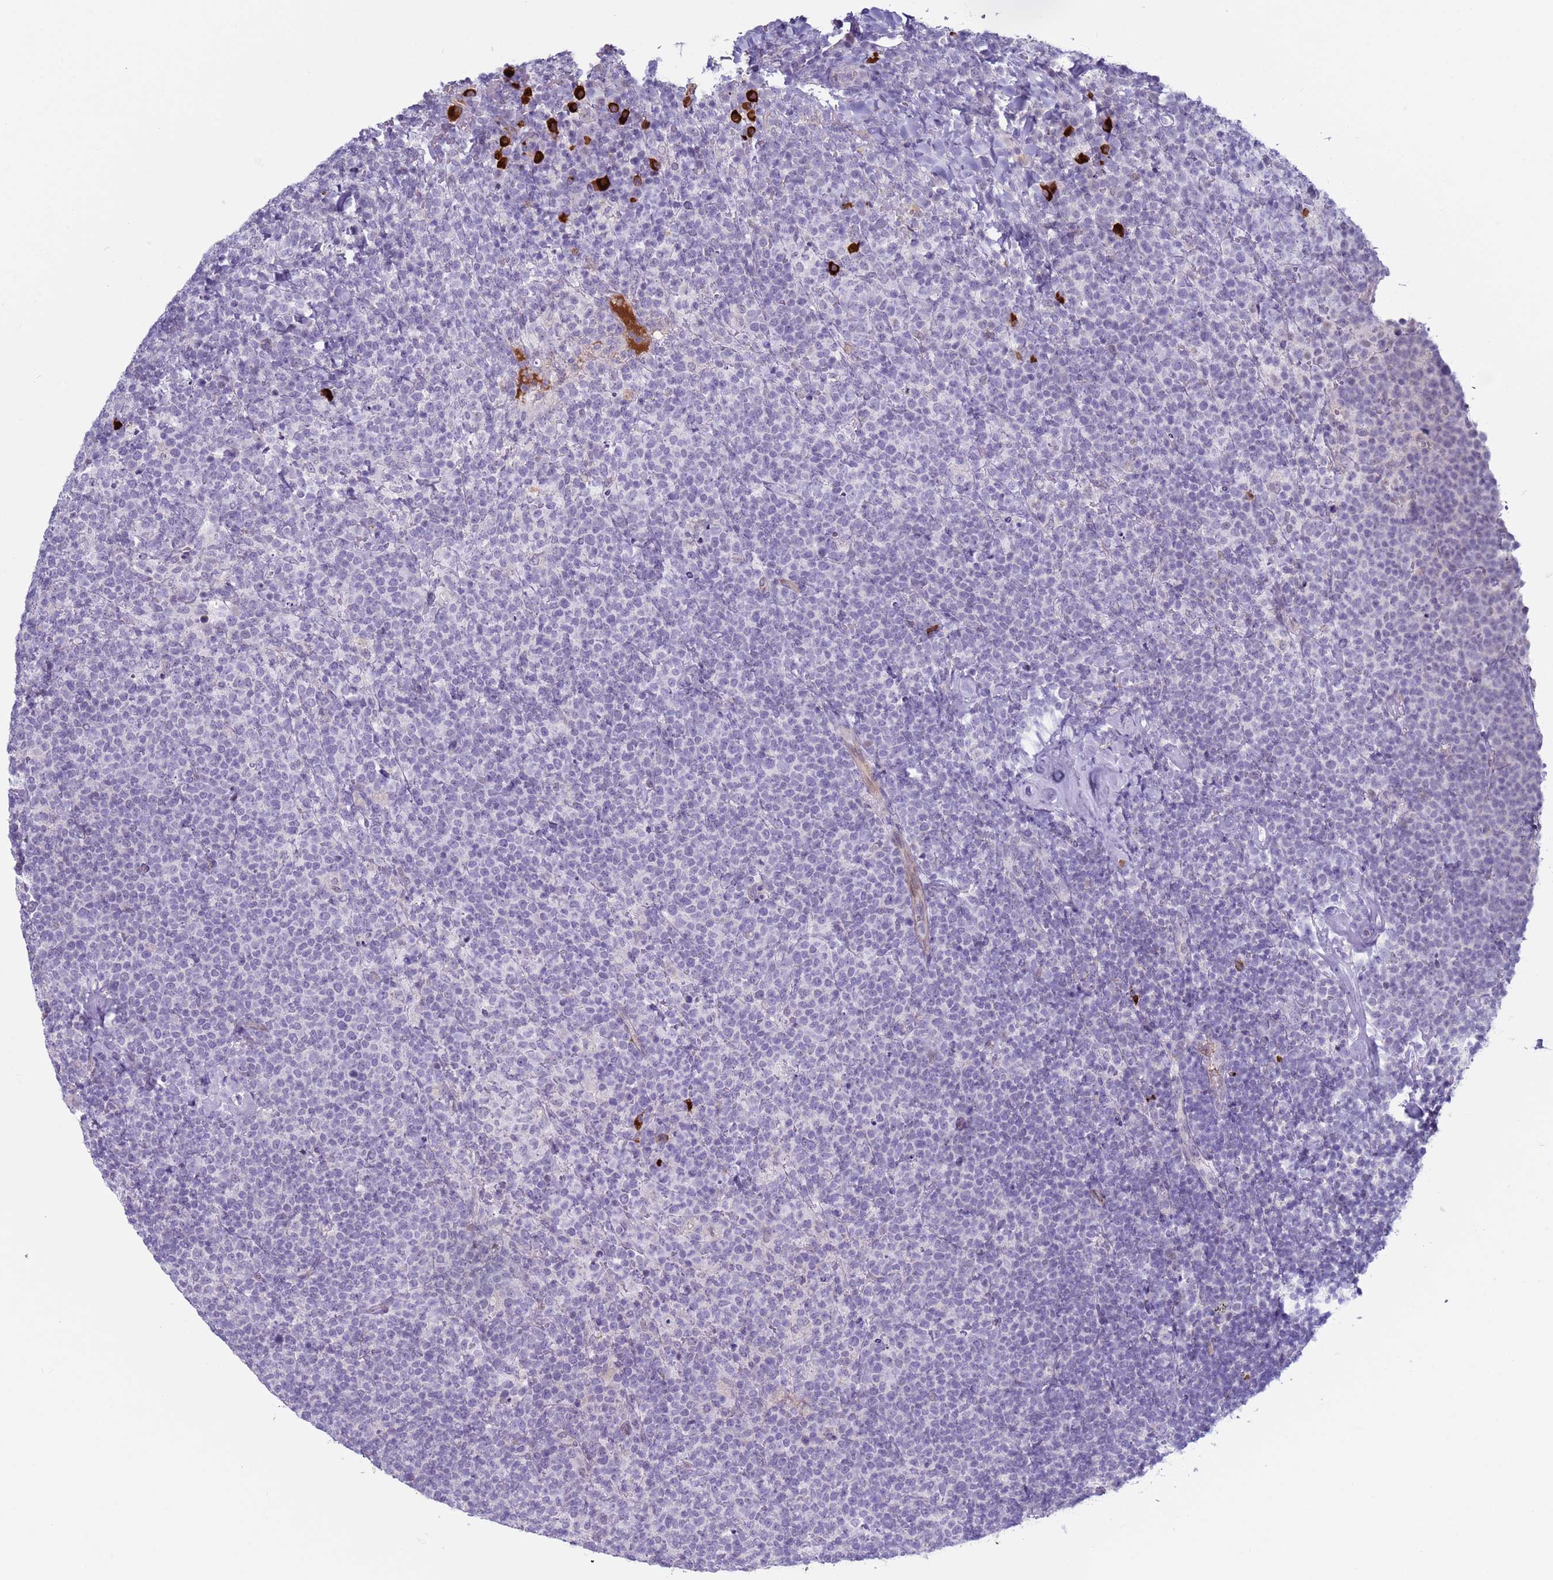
{"staining": {"intensity": "negative", "quantity": "none", "location": "none"}, "tissue": "lymphoma", "cell_type": "Tumor cells", "image_type": "cancer", "snomed": [{"axis": "morphology", "description": "Malignant lymphoma, non-Hodgkin's type, High grade"}, {"axis": "topography", "description": "Lymph node"}], "caption": "Immunohistochemistry (IHC) photomicrograph of neoplastic tissue: malignant lymphoma, non-Hodgkin's type (high-grade) stained with DAB demonstrates no significant protein positivity in tumor cells.", "gene": "NPAP1", "patient": {"sex": "male", "age": 61}}